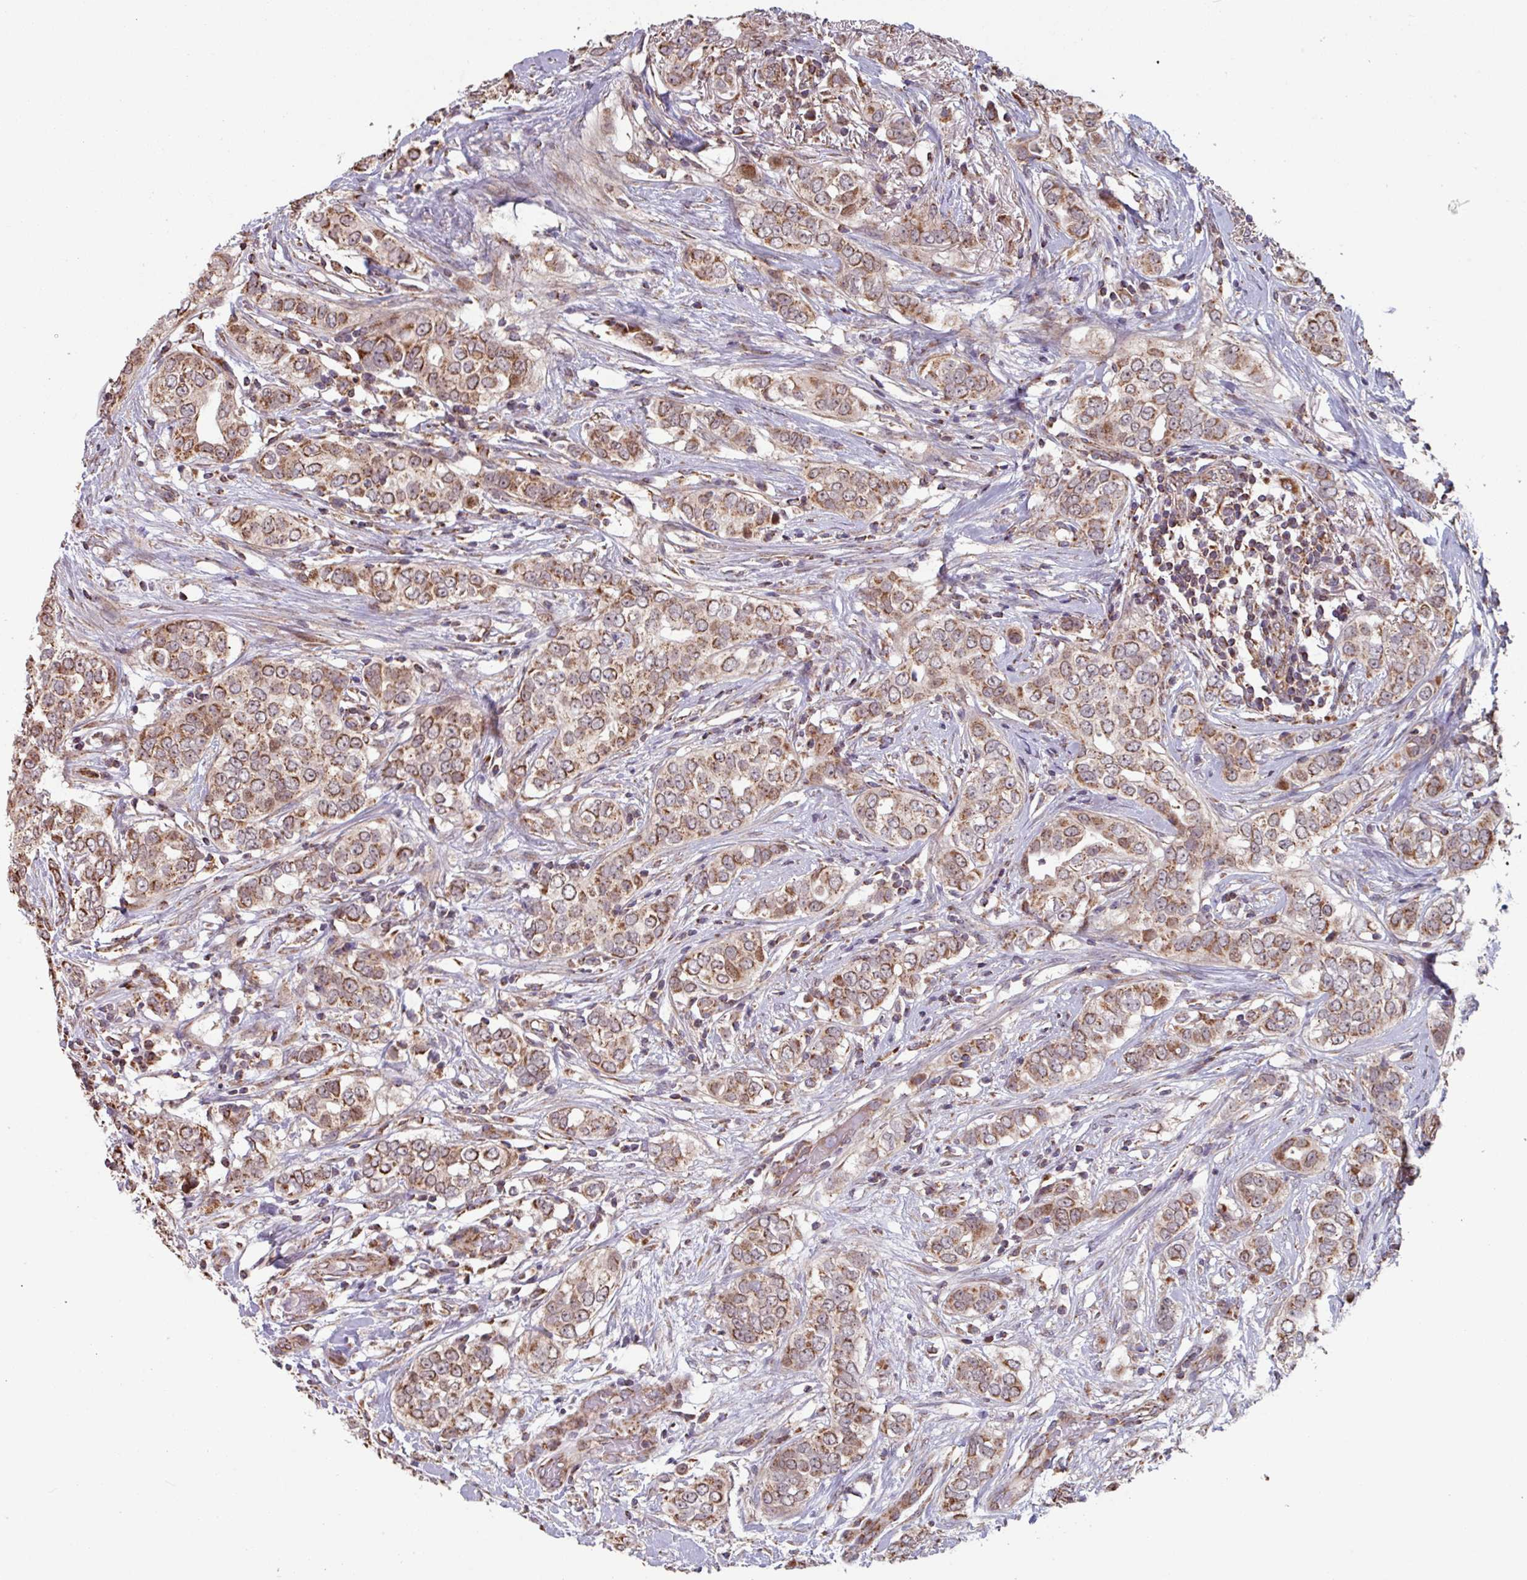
{"staining": {"intensity": "moderate", "quantity": ">75%", "location": "cytoplasmic/membranous"}, "tissue": "breast cancer", "cell_type": "Tumor cells", "image_type": "cancer", "snomed": [{"axis": "morphology", "description": "Lobular carcinoma"}, {"axis": "topography", "description": "Breast"}], "caption": "Immunohistochemical staining of human breast cancer shows medium levels of moderate cytoplasmic/membranous positivity in about >75% of tumor cells. The staining is performed using DAB brown chromogen to label protein expression. The nuclei are counter-stained blue using hematoxylin.", "gene": "COX7C", "patient": {"sex": "female", "age": 51}}